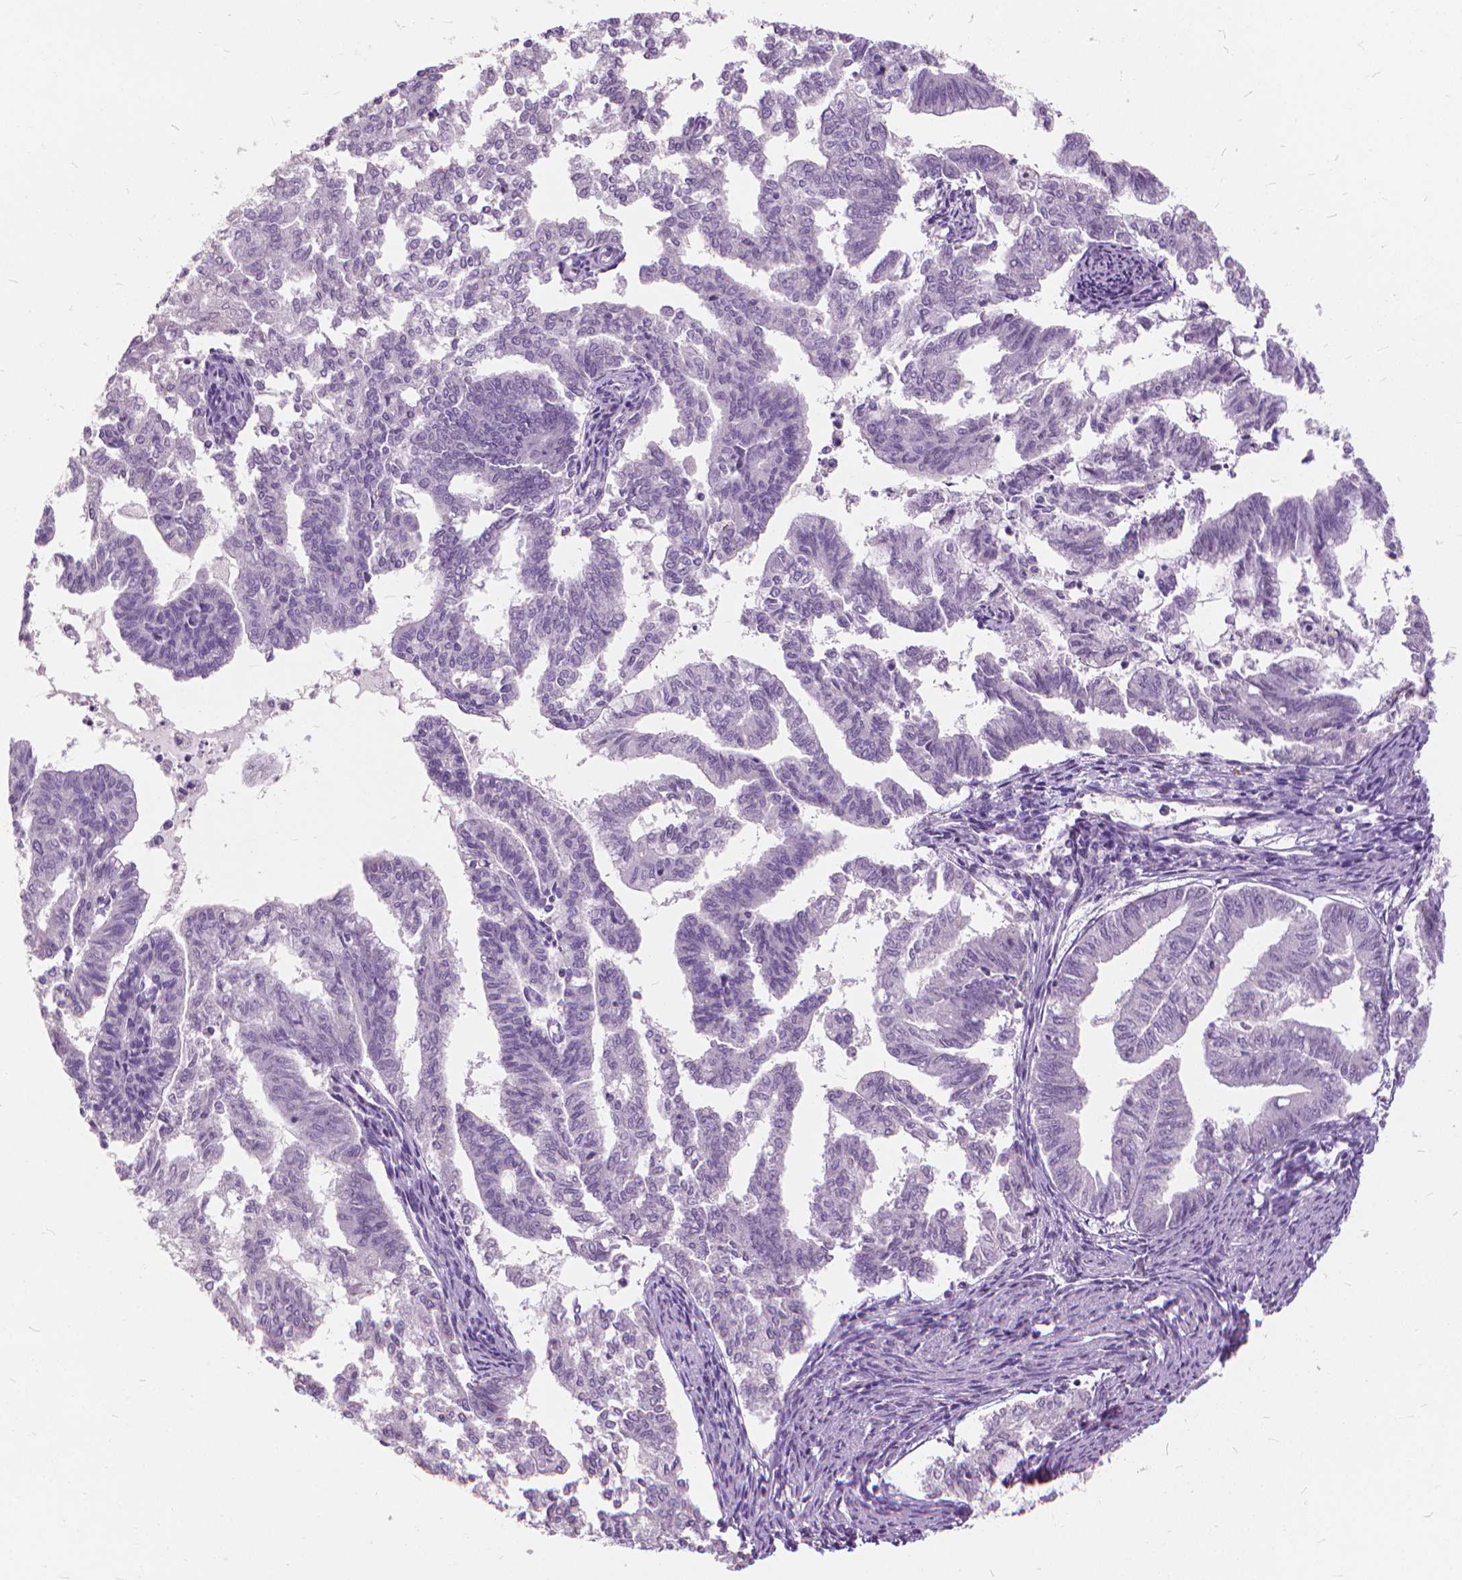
{"staining": {"intensity": "negative", "quantity": "none", "location": "none"}, "tissue": "endometrial cancer", "cell_type": "Tumor cells", "image_type": "cancer", "snomed": [{"axis": "morphology", "description": "Adenocarcinoma, NOS"}, {"axis": "topography", "description": "Endometrium"}], "caption": "Immunohistochemistry of endometrial cancer shows no staining in tumor cells.", "gene": "DNM1", "patient": {"sex": "female", "age": 79}}